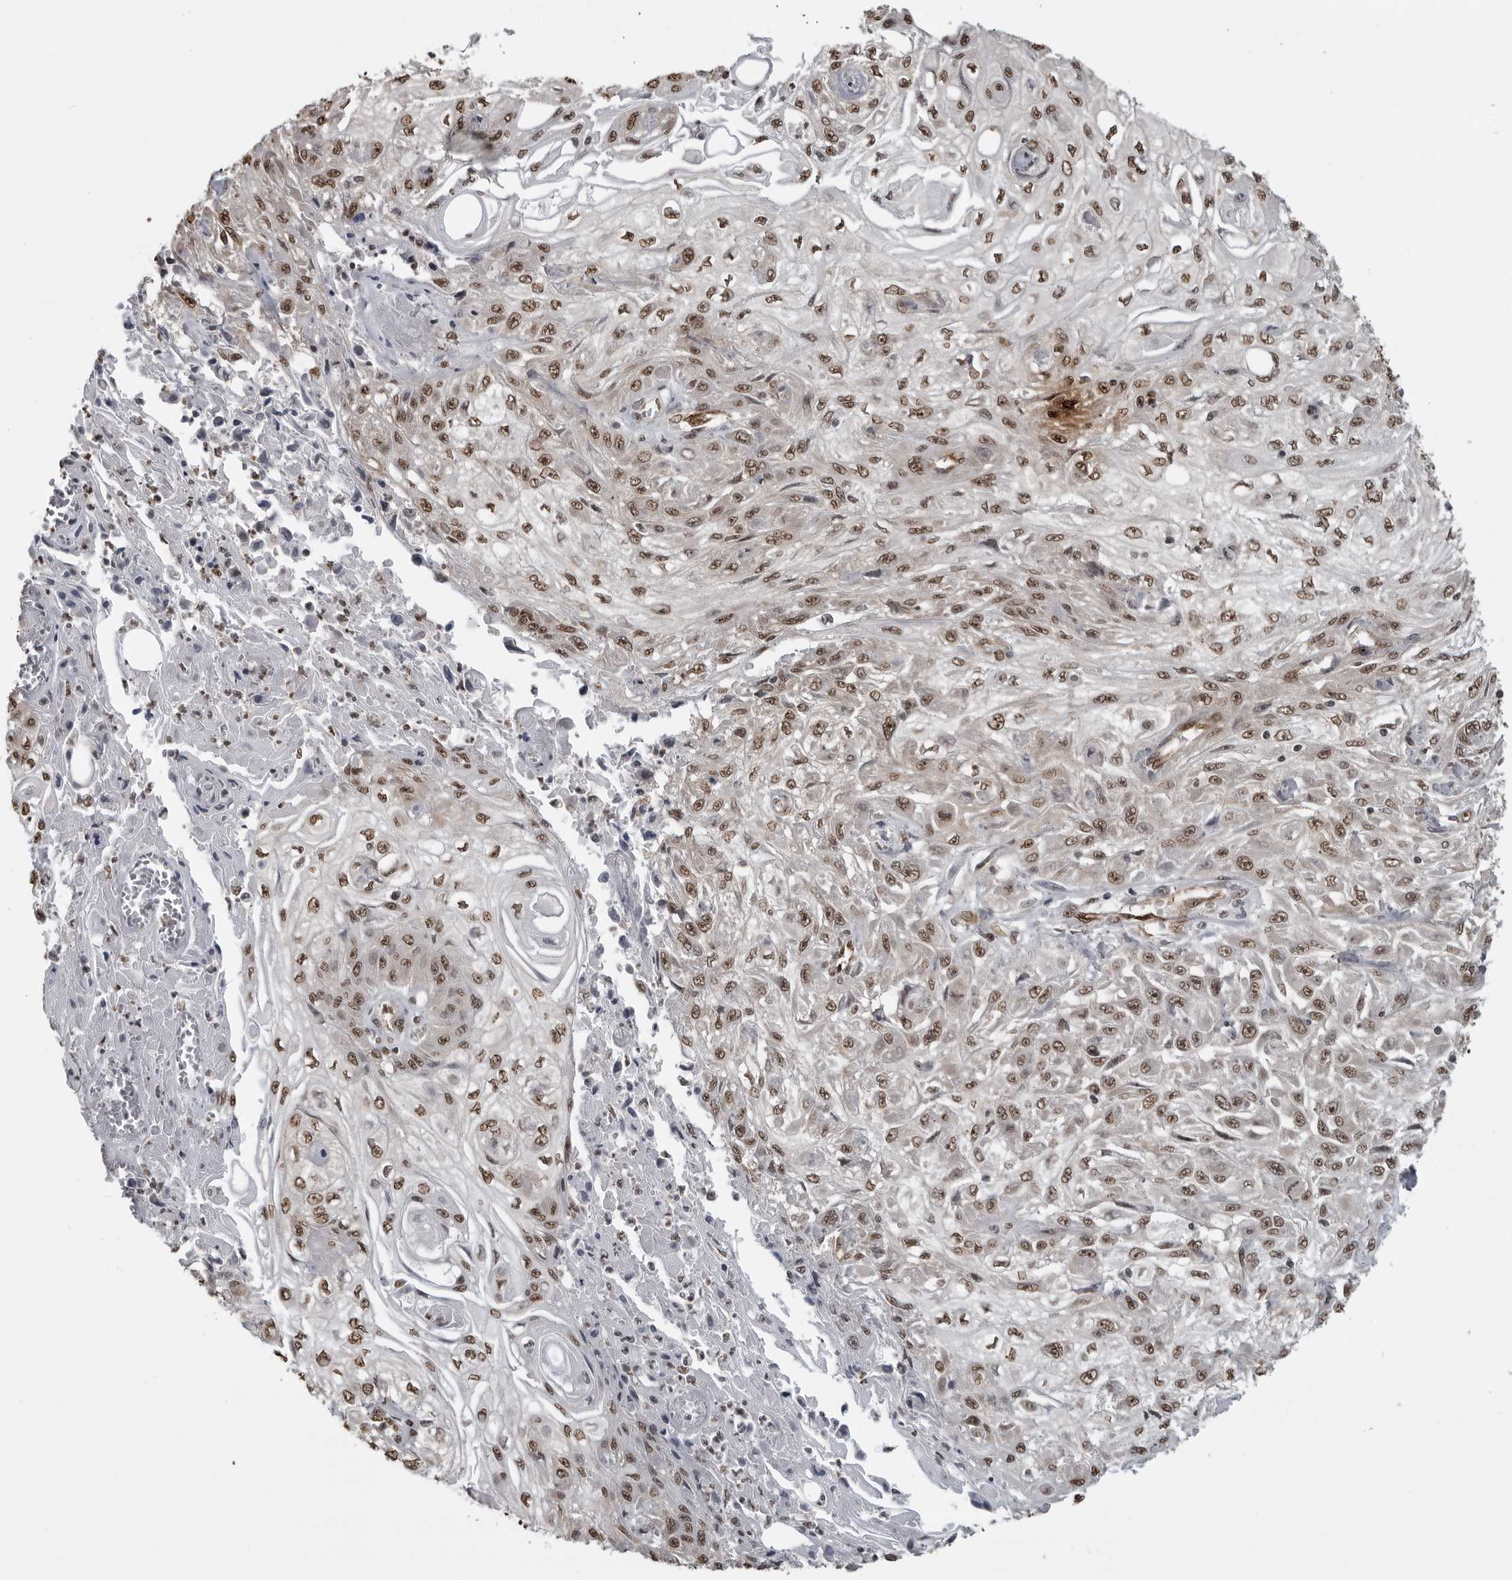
{"staining": {"intensity": "moderate", "quantity": ">75%", "location": "nuclear"}, "tissue": "skin cancer", "cell_type": "Tumor cells", "image_type": "cancer", "snomed": [{"axis": "morphology", "description": "Squamous cell carcinoma, NOS"}, {"axis": "morphology", "description": "Squamous cell carcinoma, metastatic, NOS"}, {"axis": "topography", "description": "Skin"}, {"axis": "topography", "description": "Lymph node"}], "caption": "IHC photomicrograph of skin cancer stained for a protein (brown), which demonstrates medium levels of moderate nuclear positivity in approximately >75% of tumor cells.", "gene": "SMAD2", "patient": {"sex": "male", "age": 75}}